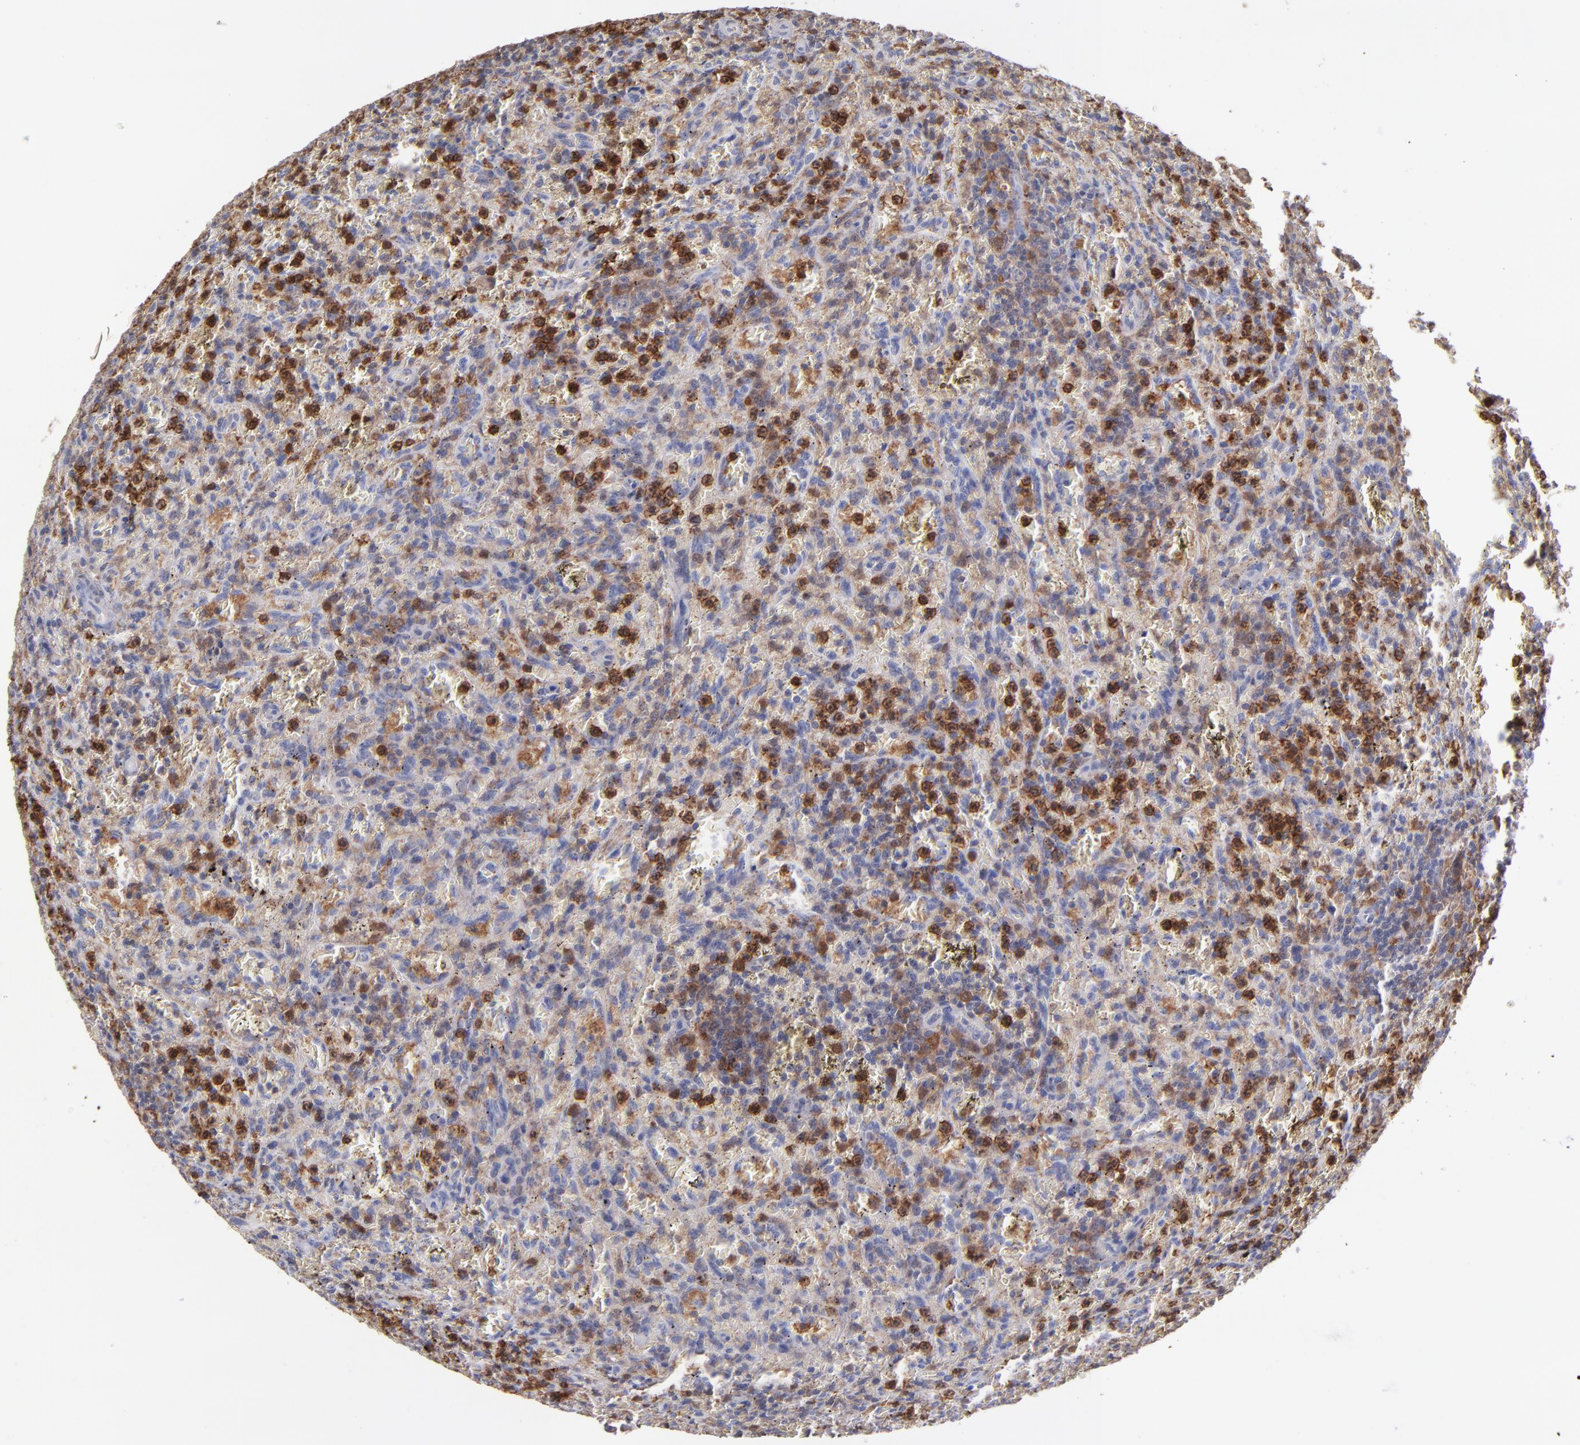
{"staining": {"intensity": "moderate", "quantity": "25%-75%", "location": "cytoplasmic/membranous"}, "tissue": "lymphoma", "cell_type": "Tumor cells", "image_type": "cancer", "snomed": [{"axis": "morphology", "description": "Malignant lymphoma, non-Hodgkin's type, Low grade"}, {"axis": "topography", "description": "Spleen"}], "caption": "Protein staining exhibits moderate cytoplasmic/membranous positivity in approximately 25%-75% of tumor cells in low-grade malignant lymphoma, non-Hodgkin's type. Ihc stains the protein in brown and the nuclei are stained blue.", "gene": "PRKCD", "patient": {"sex": "female", "age": 64}}